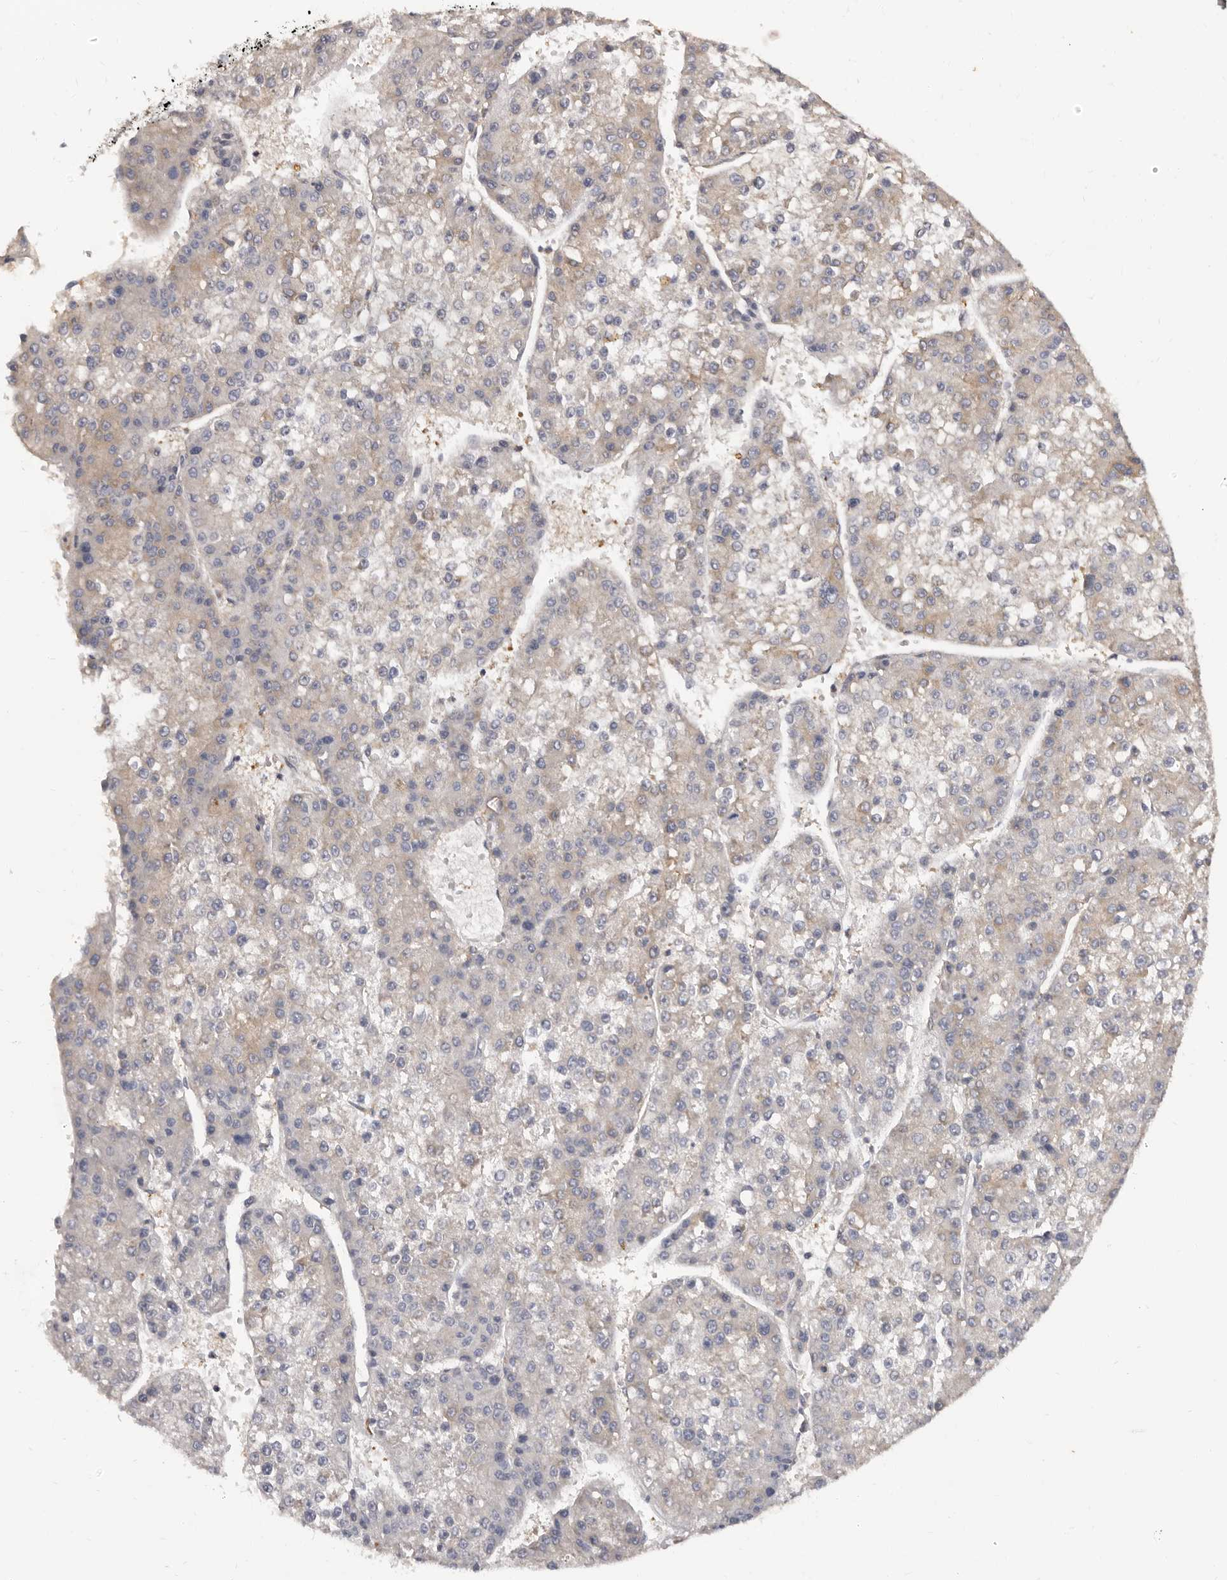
{"staining": {"intensity": "weak", "quantity": "<25%", "location": "cytoplasmic/membranous"}, "tissue": "liver cancer", "cell_type": "Tumor cells", "image_type": "cancer", "snomed": [{"axis": "morphology", "description": "Carcinoma, Hepatocellular, NOS"}, {"axis": "topography", "description": "Liver"}], "caption": "Human liver cancer stained for a protein using immunohistochemistry (IHC) demonstrates no positivity in tumor cells.", "gene": "ADAMTS20", "patient": {"sex": "female", "age": 73}}